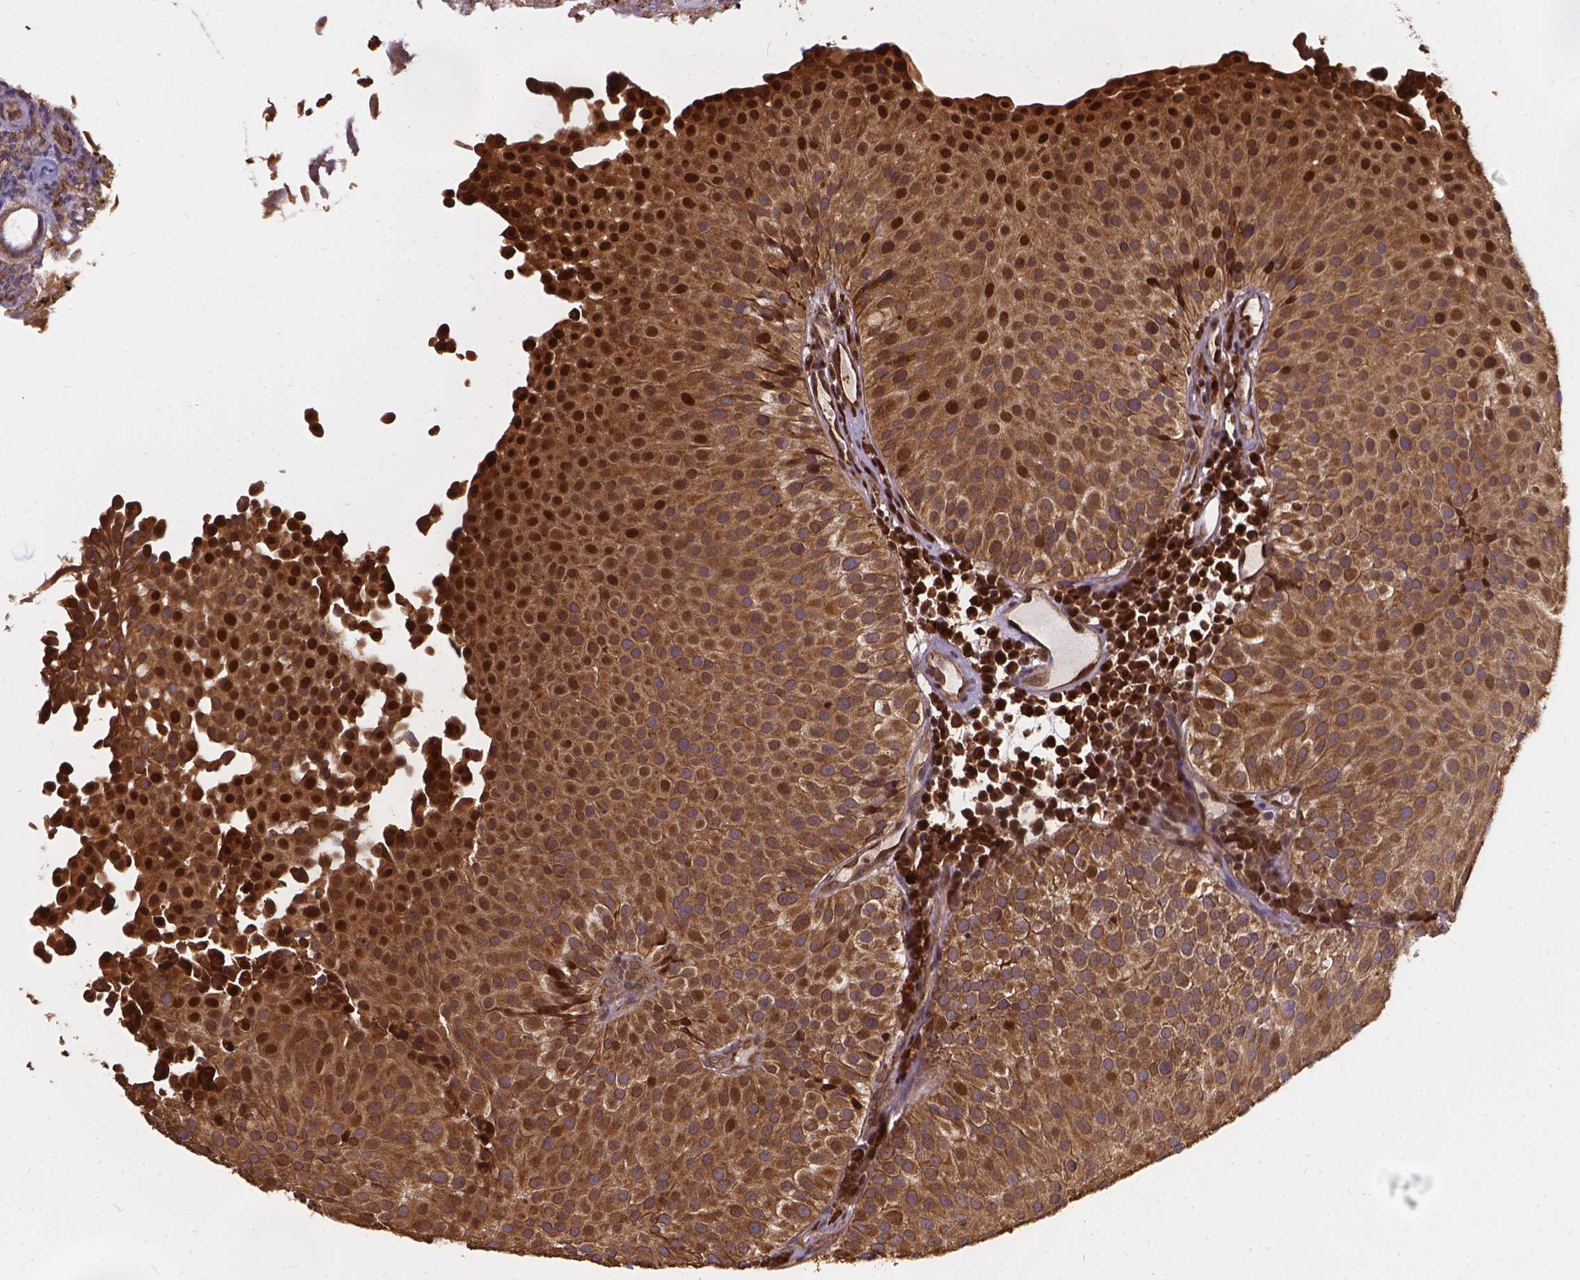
{"staining": {"intensity": "moderate", "quantity": ">75%", "location": "cytoplasmic/membranous,nuclear"}, "tissue": "urothelial cancer", "cell_type": "Tumor cells", "image_type": "cancer", "snomed": [{"axis": "morphology", "description": "Urothelial carcinoma, Low grade"}, {"axis": "topography", "description": "Urinary bladder"}], "caption": "Immunohistochemical staining of urothelial cancer reveals medium levels of moderate cytoplasmic/membranous and nuclear staining in approximately >75% of tumor cells.", "gene": "DENND6A", "patient": {"sex": "female", "age": 87}}